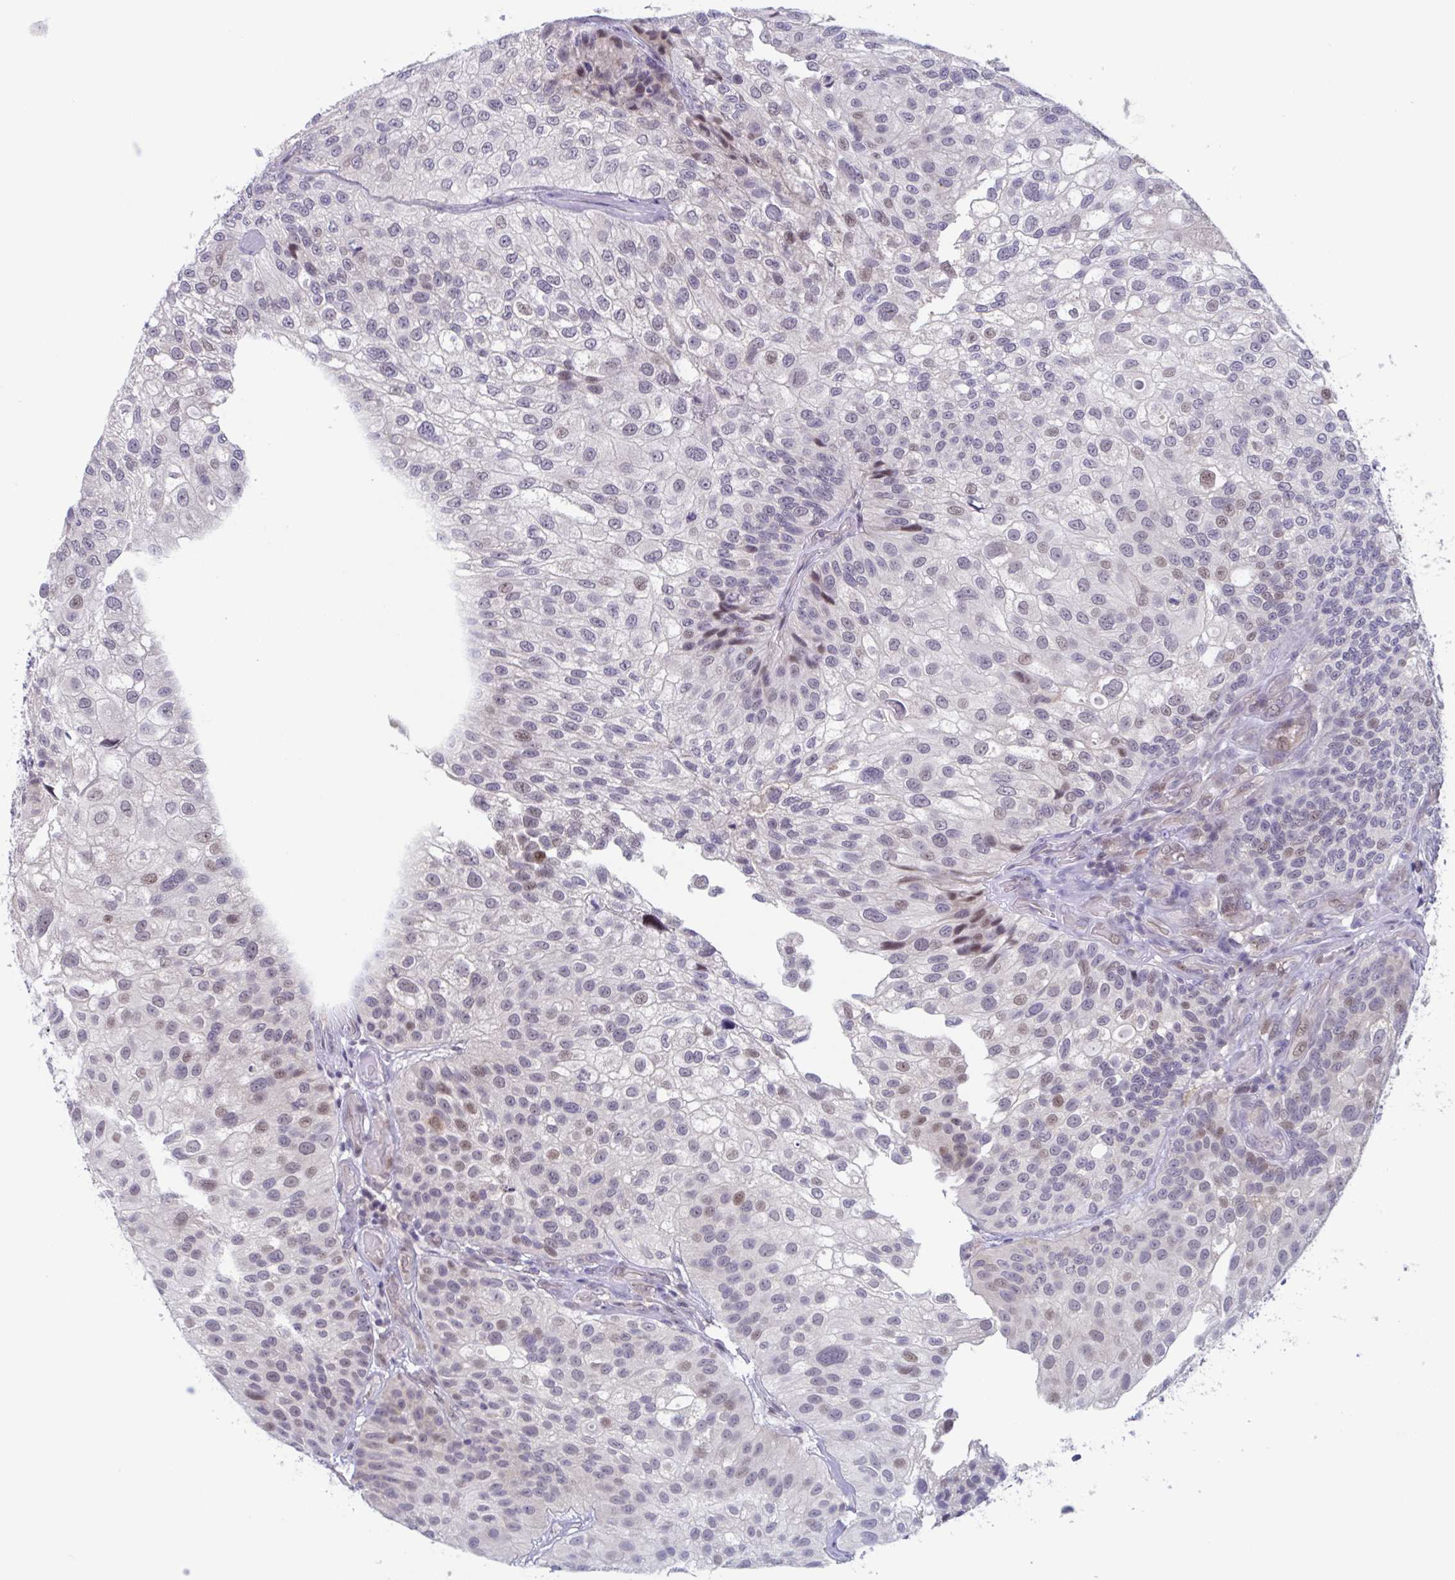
{"staining": {"intensity": "moderate", "quantity": "<25%", "location": "nuclear"}, "tissue": "urothelial cancer", "cell_type": "Tumor cells", "image_type": "cancer", "snomed": [{"axis": "morphology", "description": "Urothelial carcinoma, NOS"}, {"axis": "topography", "description": "Urinary bladder"}], "caption": "Human urothelial cancer stained for a protein (brown) demonstrates moderate nuclear positive expression in about <25% of tumor cells.", "gene": "RIOK1", "patient": {"sex": "male", "age": 87}}